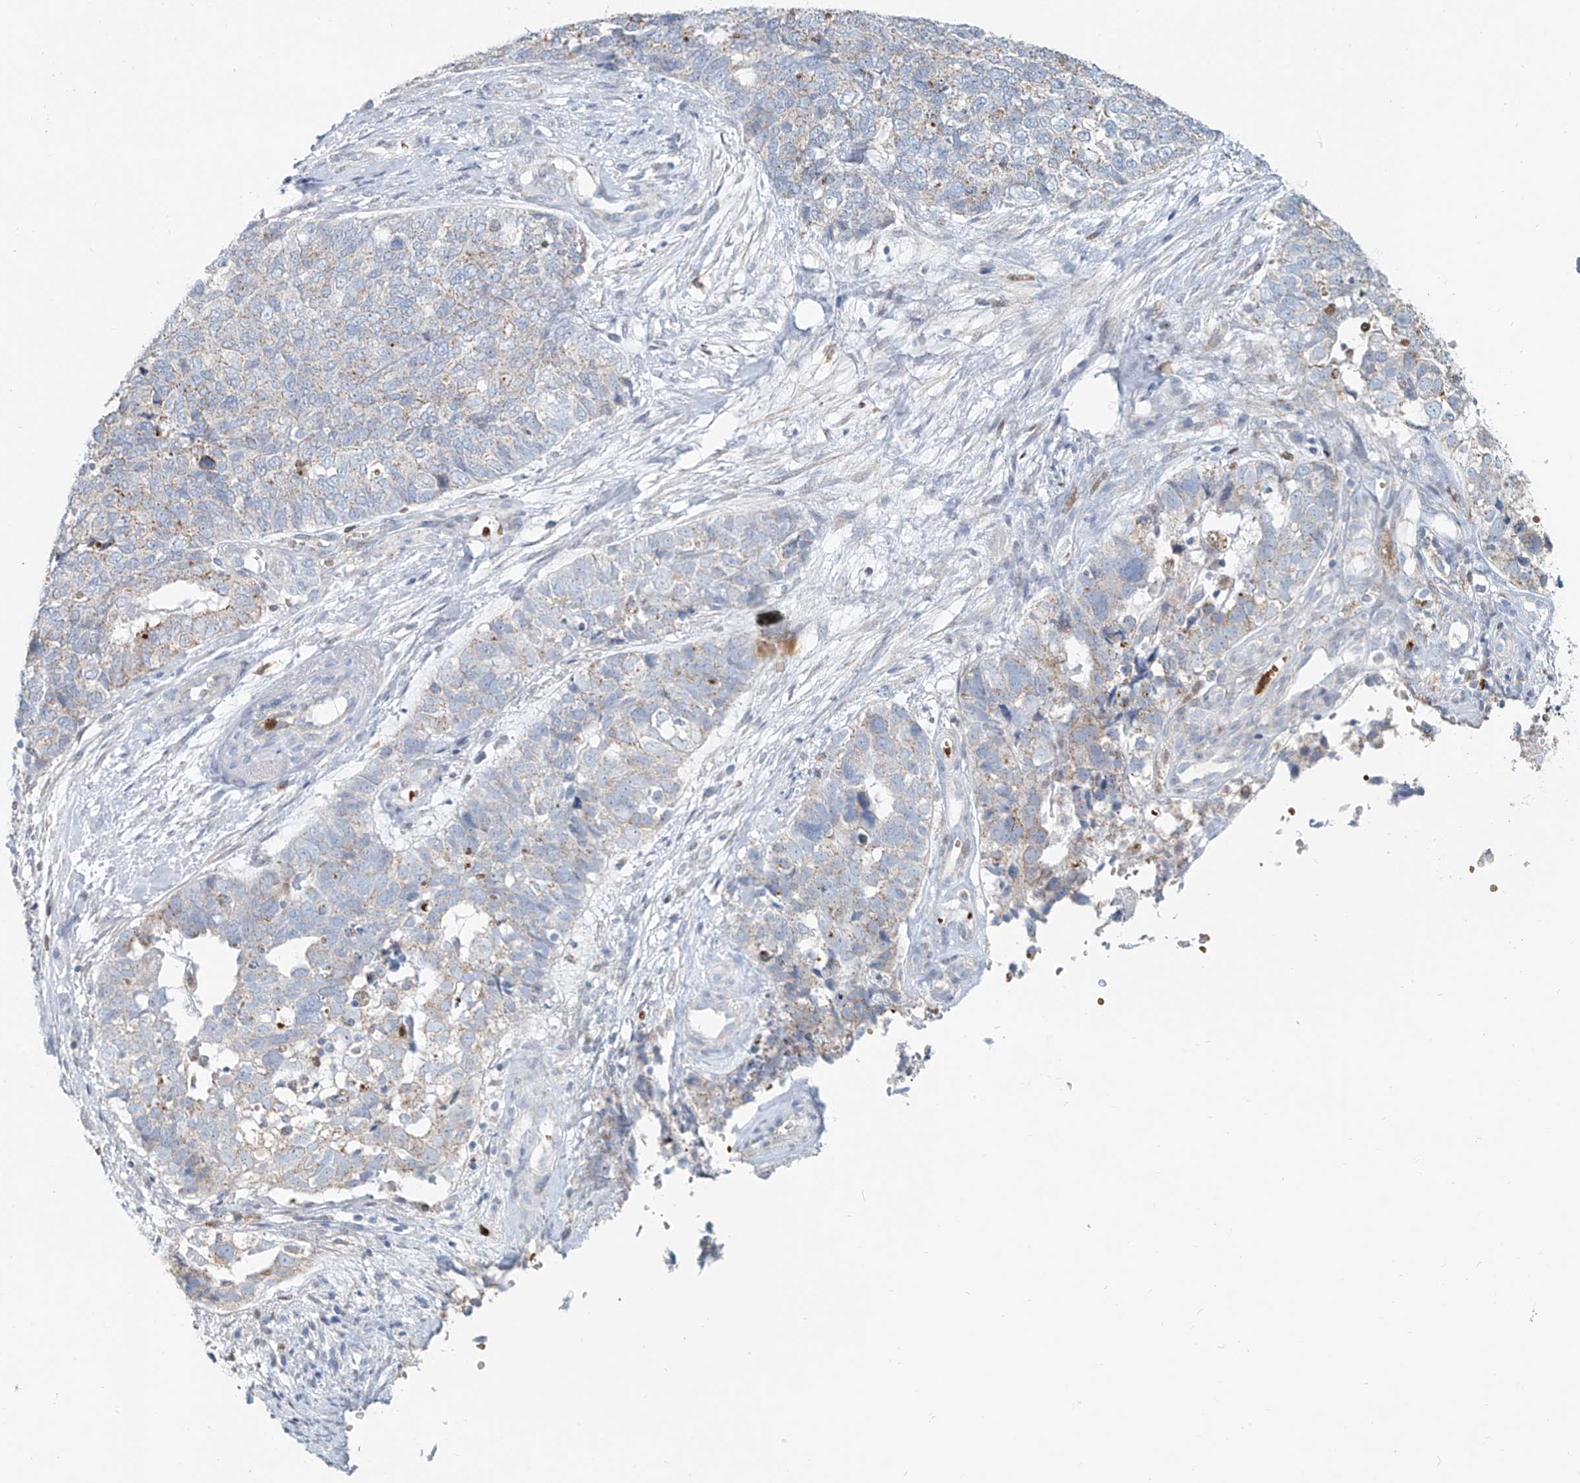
{"staining": {"intensity": "weak", "quantity": "25%-75%", "location": "cytoplasmic/membranous"}, "tissue": "cervical cancer", "cell_type": "Tumor cells", "image_type": "cancer", "snomed": [{"axis": "morphology", "description": "Squamous cell carcinoma, NOS"}, {"axis": "topography", "description": "Cervix"}], "caption": "Squamous cell carcinoma (cervical) was stained to show a protein in brown. There is low levels of weak cytoplasmic/membranous positivity in approximately 25%-75% of tumor cells.", "gene": "PTPRA", "patient": {"sex": "female", "age": 63}}